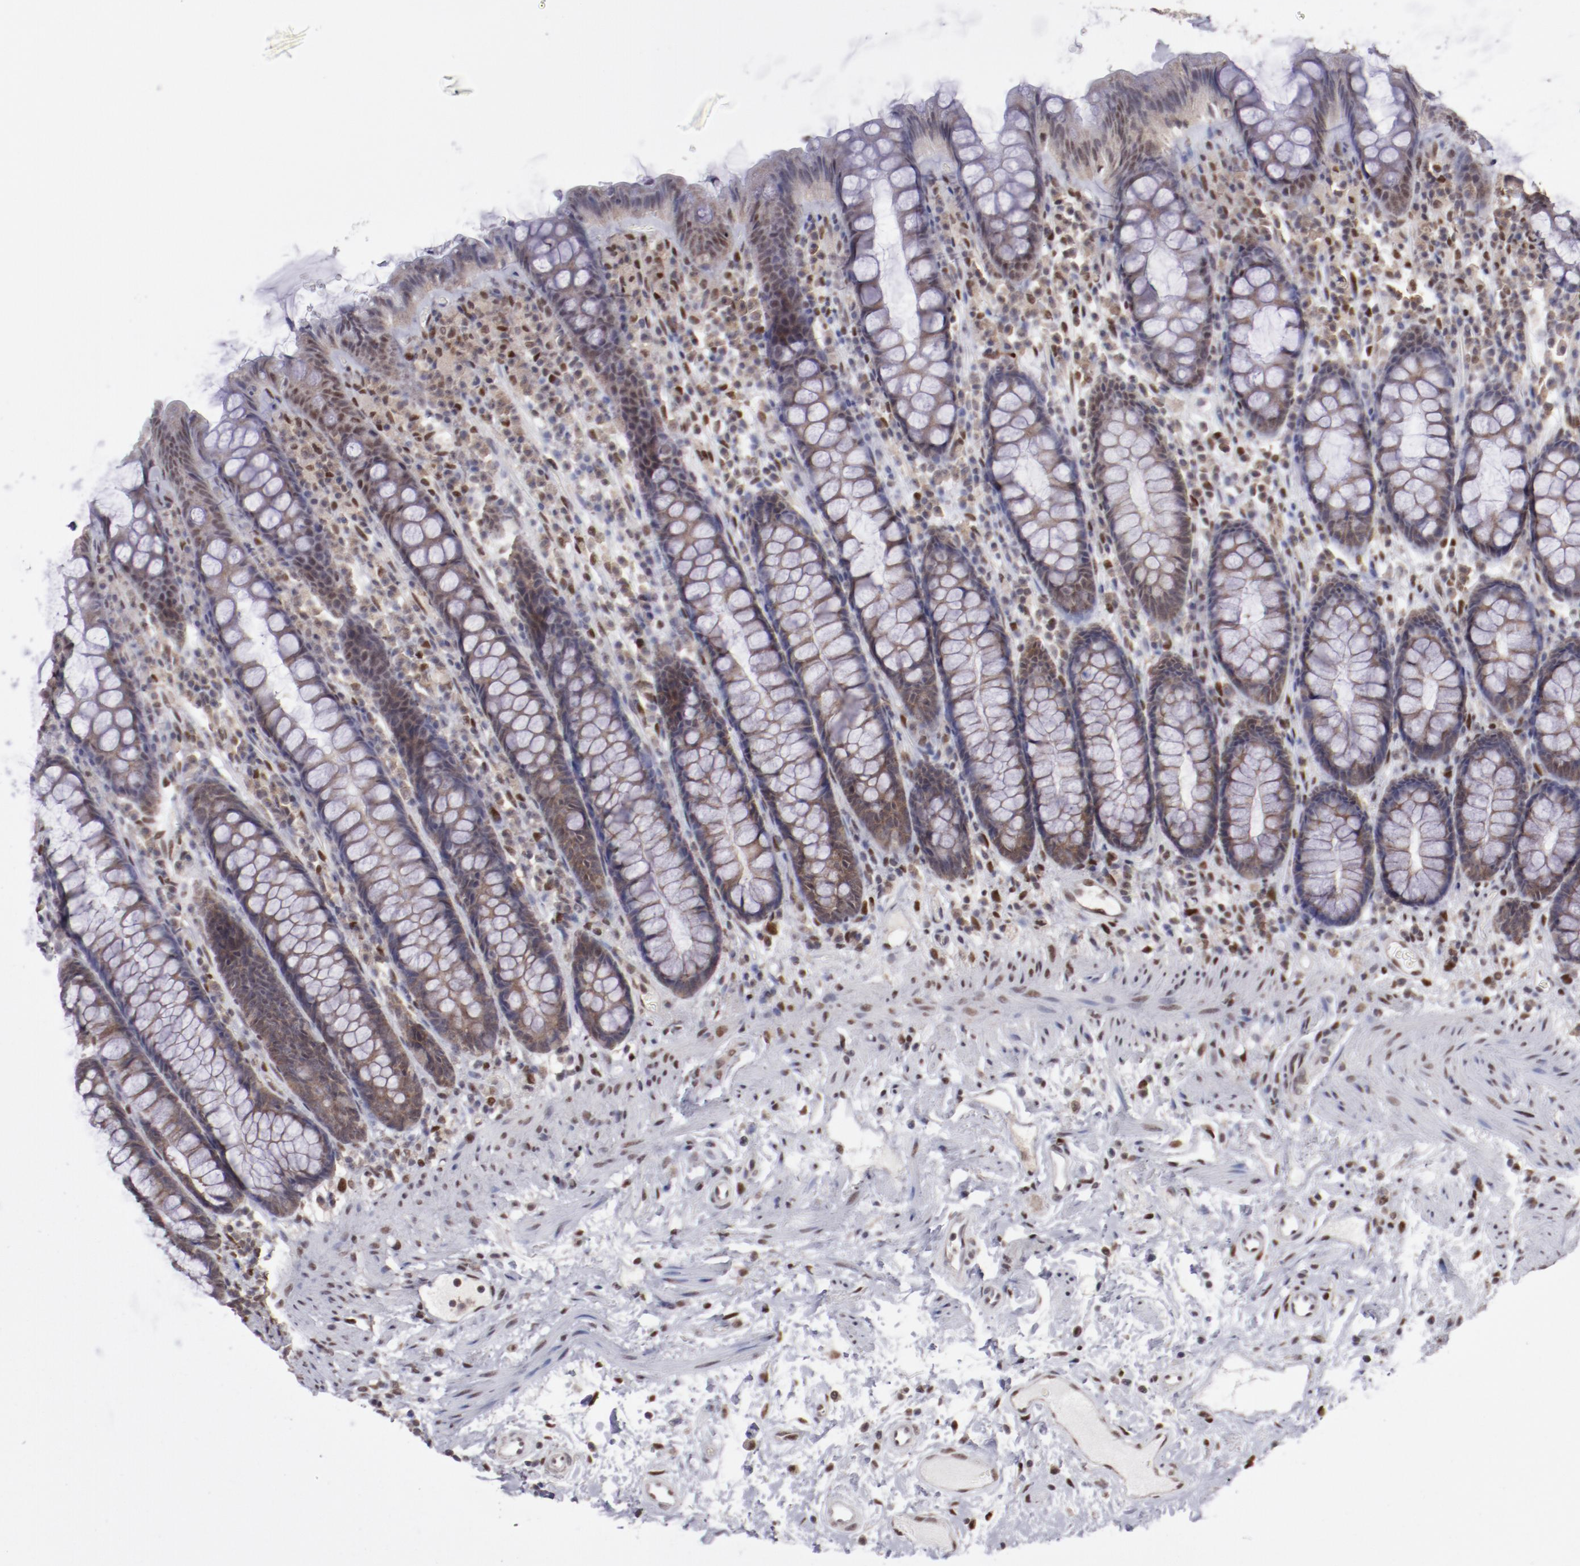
{"staining": {"intensity": "moderate", "quantity": ">75%", "location": "cytoplasmic/membranous"}, "tissue": "rectum", "cell_type": "Glandular cells", "image_type": "normal", "snomed": [{"axis": "morphology", "description": "Normal tissue, NOS"}, {"axis": "topography", "description": "Rectum"}], "caption": "This micrograph displays immunohistochemistry staining of unremarkable rectum, with medium moderate cytoplasmic/membranous positivity in about >75% of glandular cells.", "gene": "ARNT", "patient": {"sex": "male", "age": 92}}